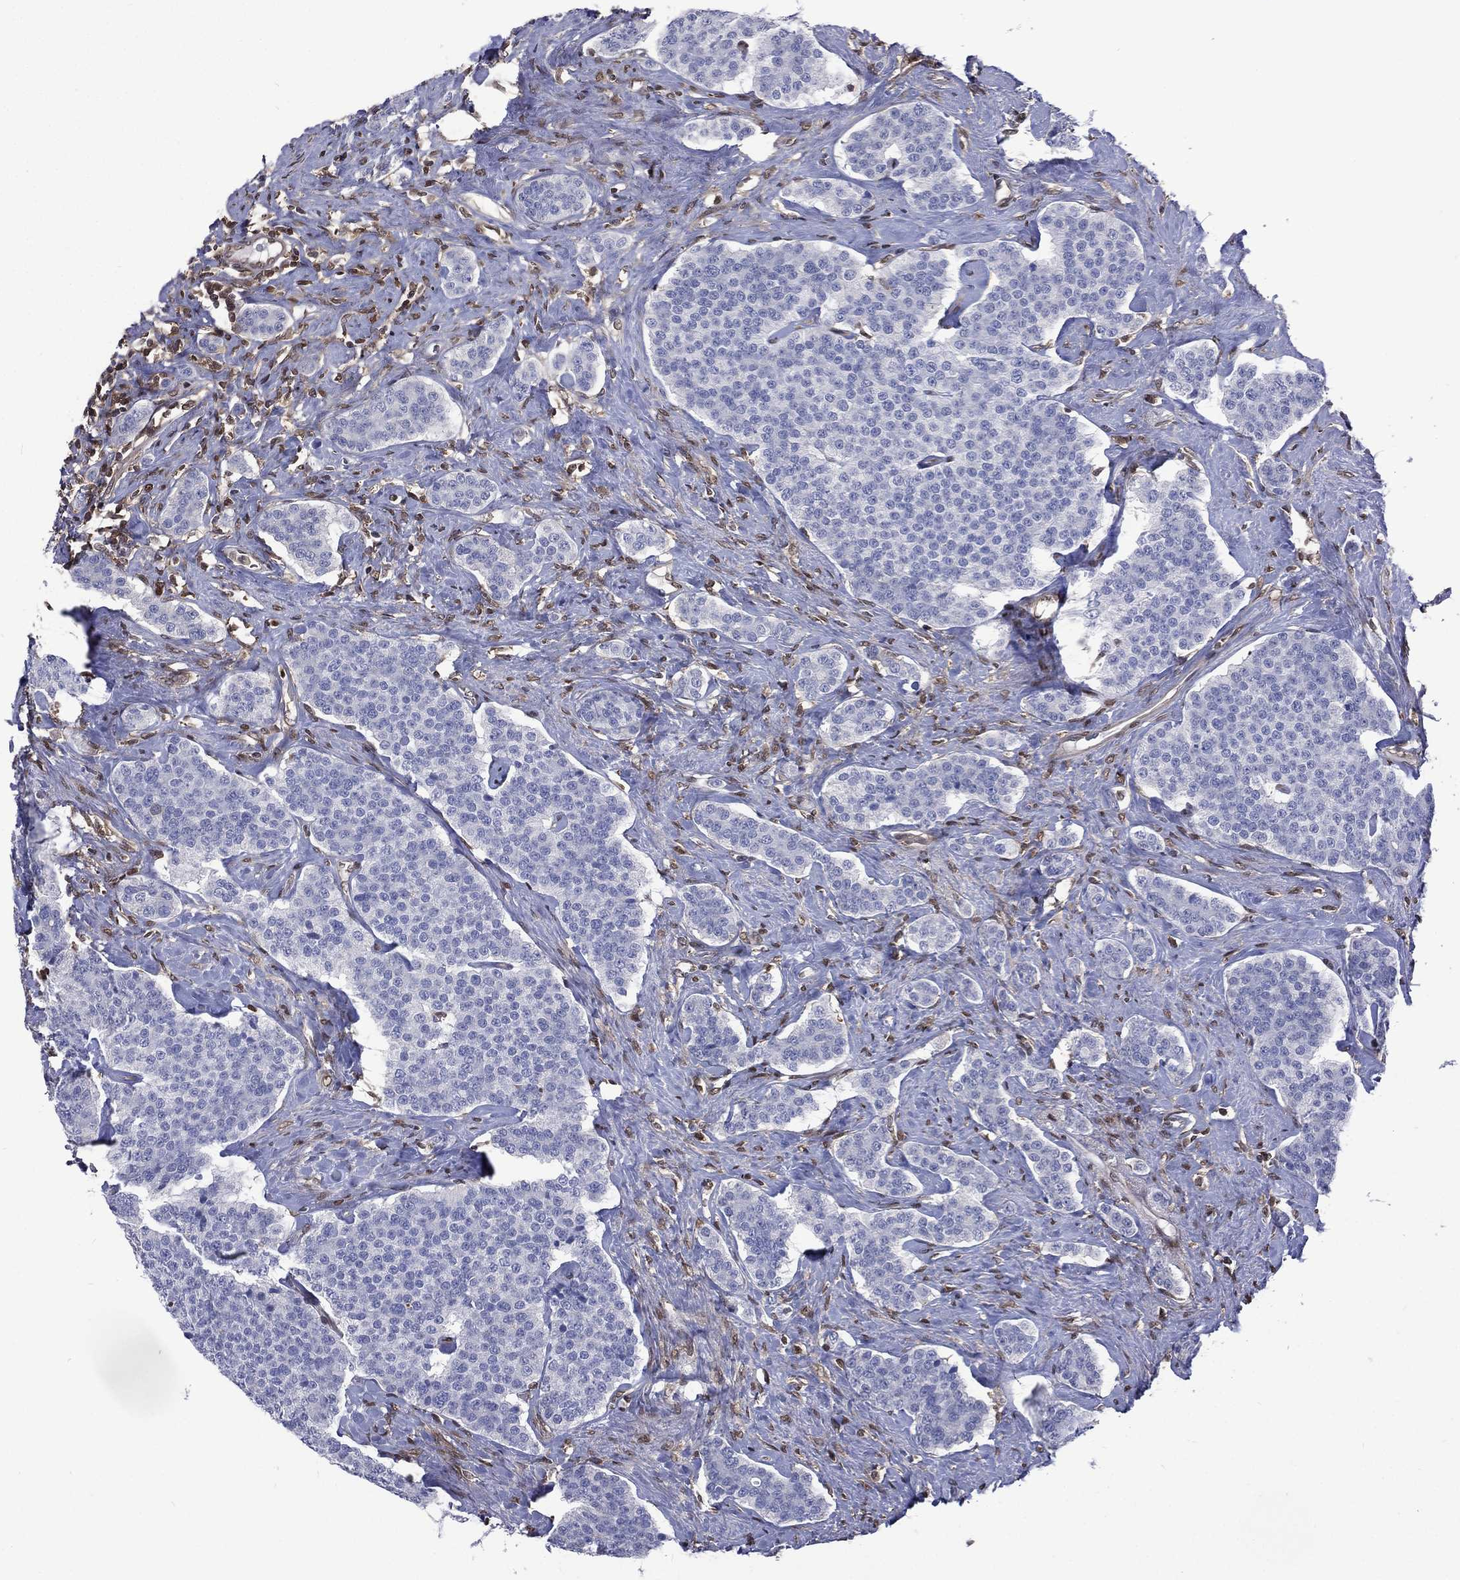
{"staining": {"intensity": "negative", "quantity": "none", "location": "none"}, "tissue": "carcinoid", "cell_type": "Tumor cells", "image_type": "cancer", "snomed": [{"axis": "morphology", "description": "Carcinoid, malignant, NOS"}, {"axis": "topography", "description": "Small intestine"}], "caption": "DAB immunohistochemical staining of malignant carcinoid exhibits no significant staining in tumor cells.", "gene": "MTAP", "patient": {"sex": "female", "age": 58}}